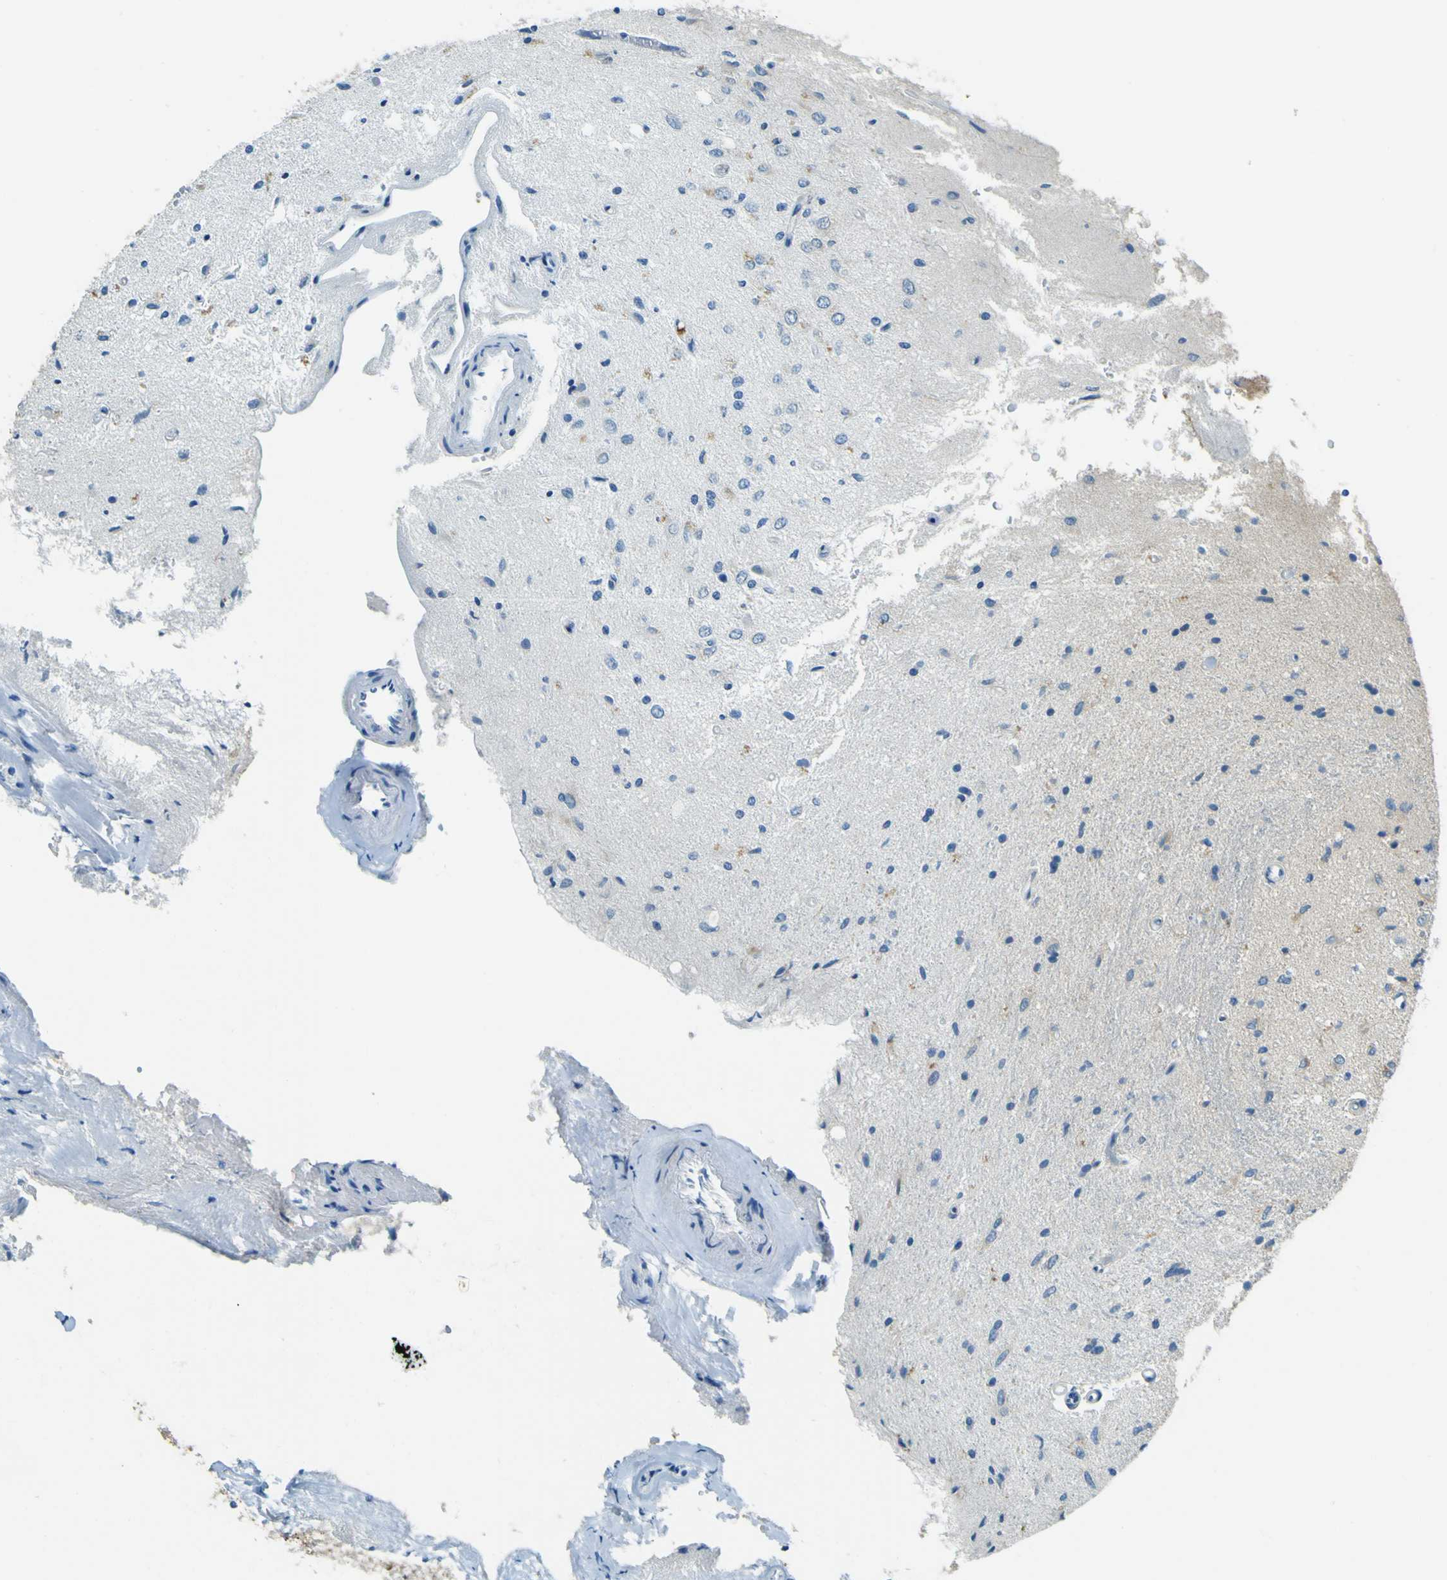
{"staining": {"intensity": "weak", "quantity": "<25%", "location": "cytoplasmic/membranous"}, "tissue": "glioma", "cell_type": "Tumor cells", "image_type": "cancer", "snomed": [{"axis": "morphology", "description": "Glioma, malignant, Low grade"}, {"axis": "topography", "description": "Brain"}], "caption": "Immunohistochemistry (IHC) histopathology image of human glioma stained for a protein (brown), which demonstrates no positivity in tumor cells.", "gene": "FKTN", "patient": {"sex": "male", "age": 77}}